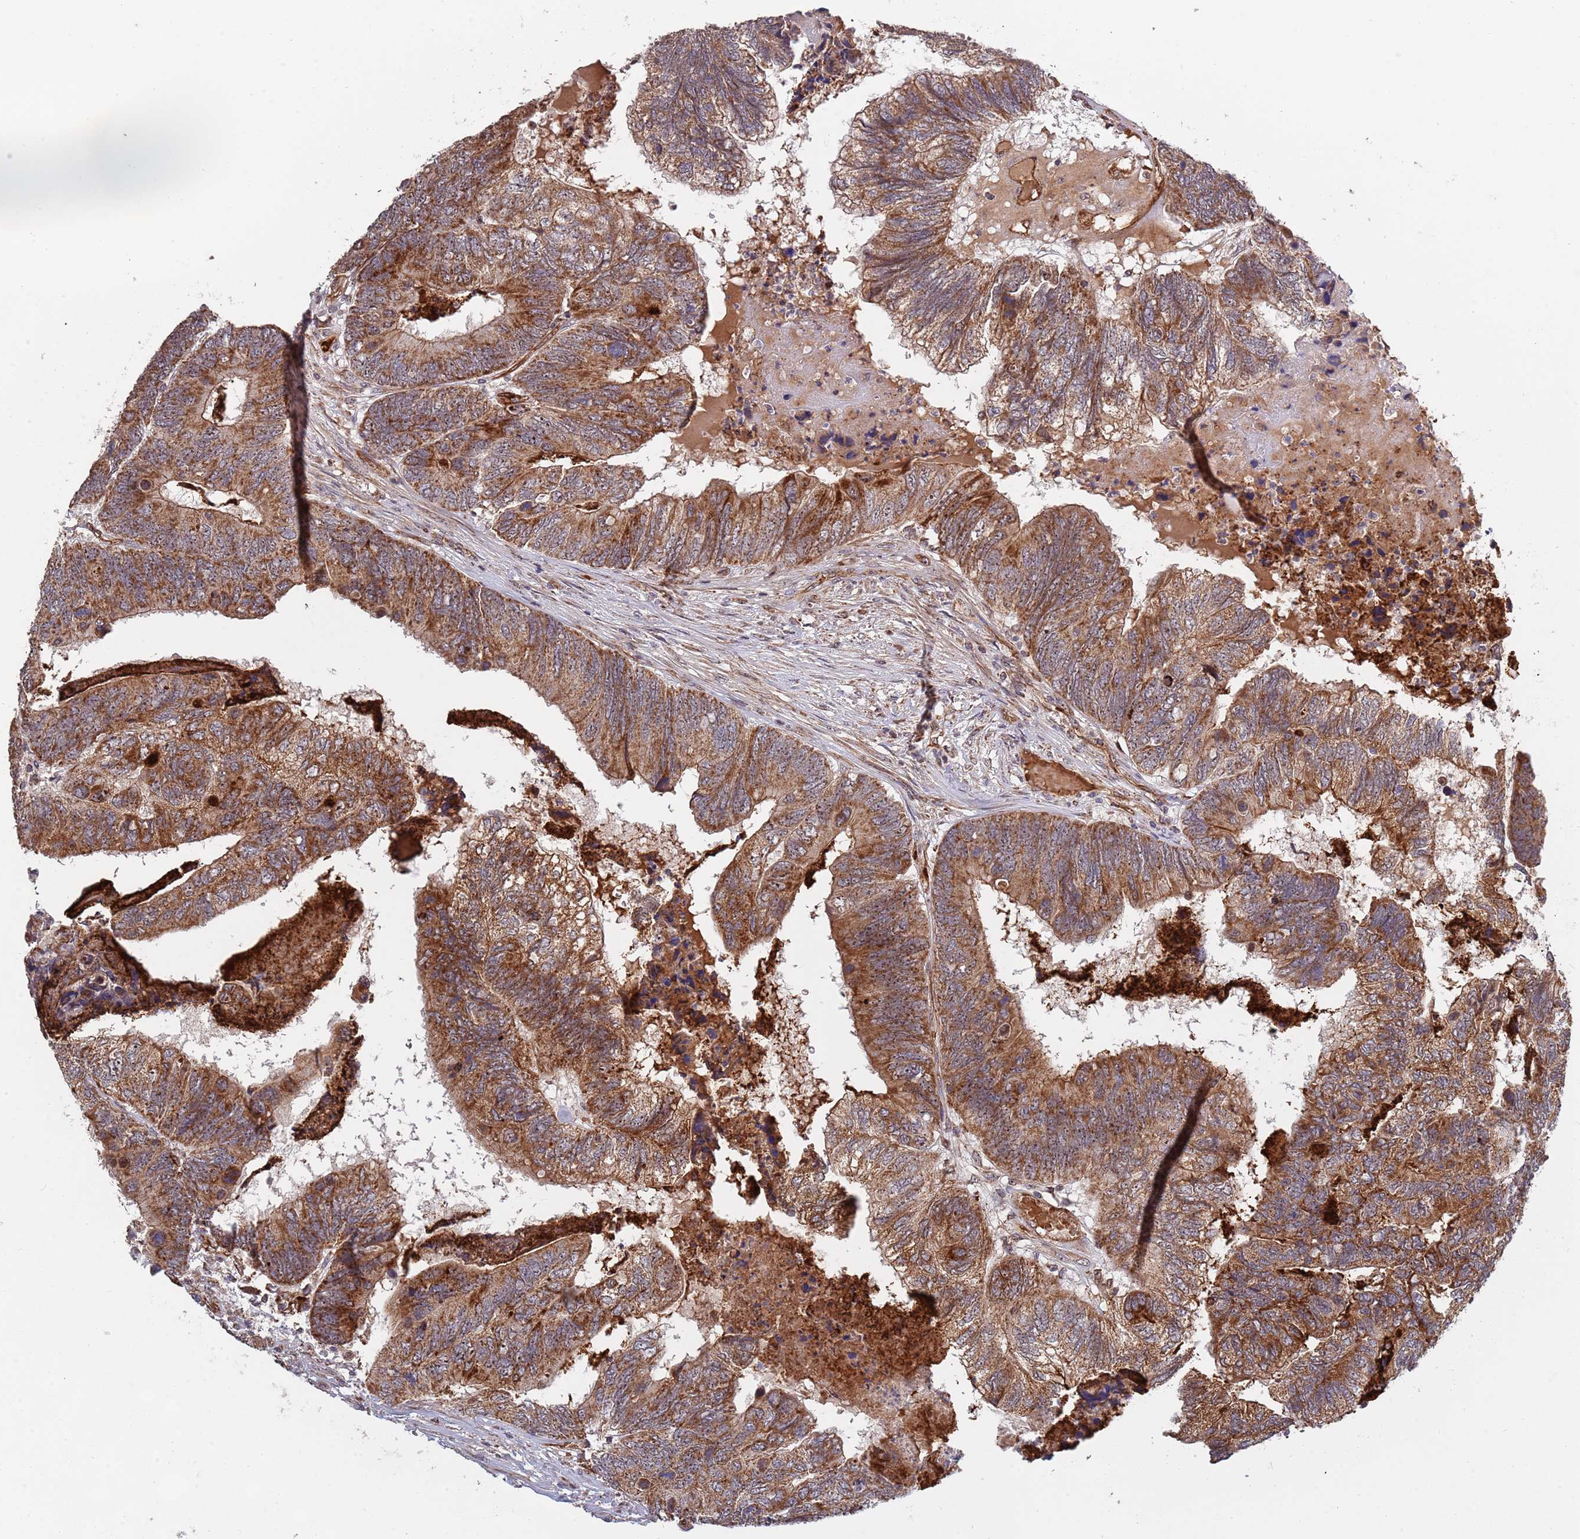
{"staining": {"intensity": "moderate", "quantity": ">75%", "location": "cytoplasmic/membranous"}, "tissue": "colorectal cancer", "cell_type": "Tumor cells", "image_type": "cancer", "snomed": [{"axis": "morphology", "description": "Adenocarcinoma, NOS"}, {"axis": "topography", "description": "Colon"}], "caption": "Colorectal cancer stained with a protein marker demonstrates moderate staining in tumor cells.", "gene": "DCHS1", "patient": {"sex": "female", "age": 67}}